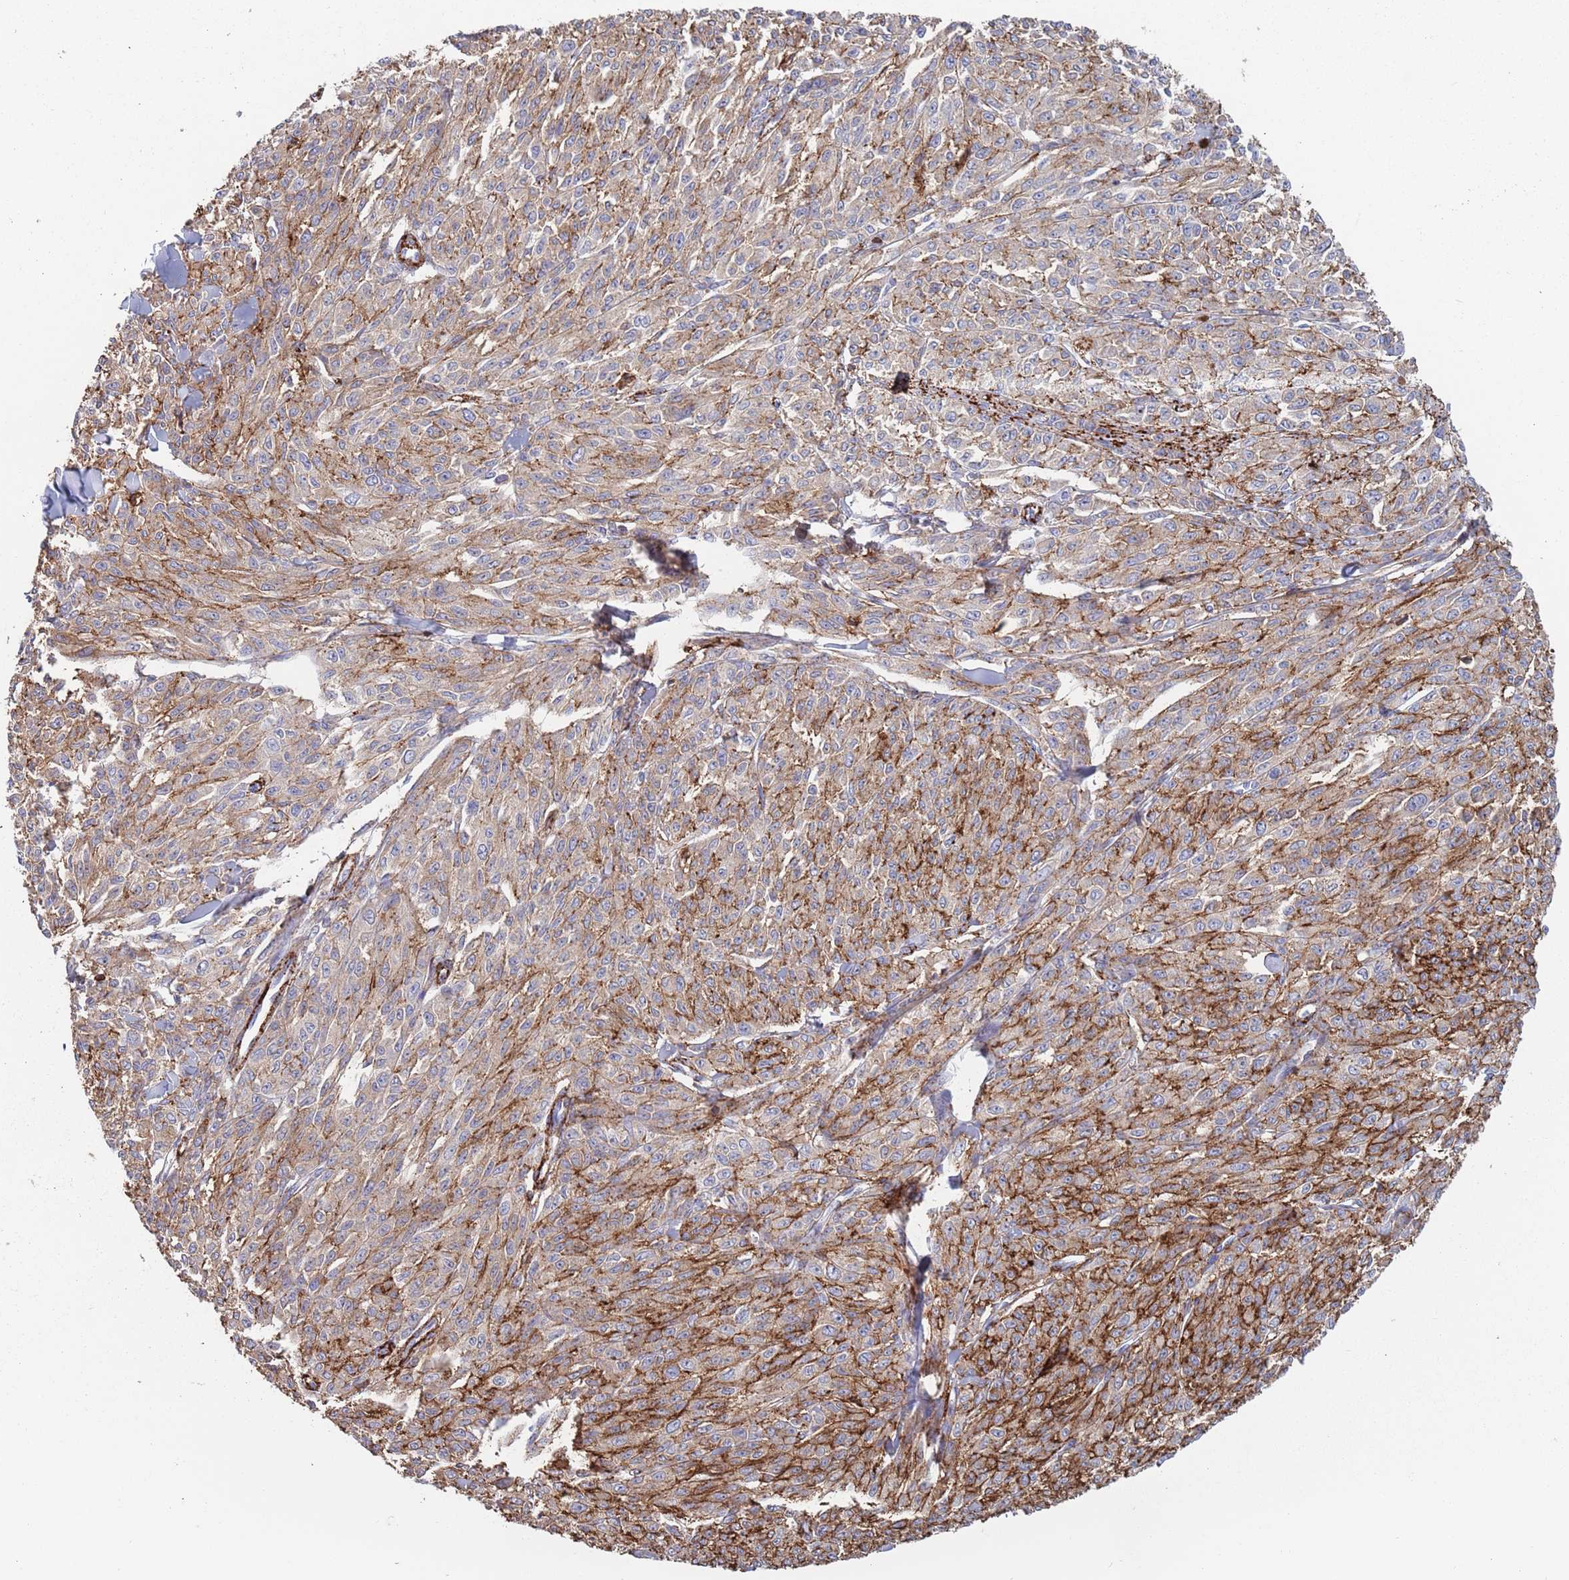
{"staining": {"intensity": "strong", "quantity": "25%-75%", "location": "cytoplasmic/membranous"}, "tissue": "melanoma", "cell_type": "Tumor cells", "image_type": "cancer", "snomed": [{"axis": "morphology", "description": "Malignant melanoma, NOS"}, {"axis": "topography", "description": "Skin"}], "caption": "Human malignant melanoma stained for a protein (brown) reveals strong cytoplasmic/membranous positive positivity in approximately 25%-75% of tumor cells.", "gene": "RNF144A", "patient": {"sex": "female", "age": 52}}